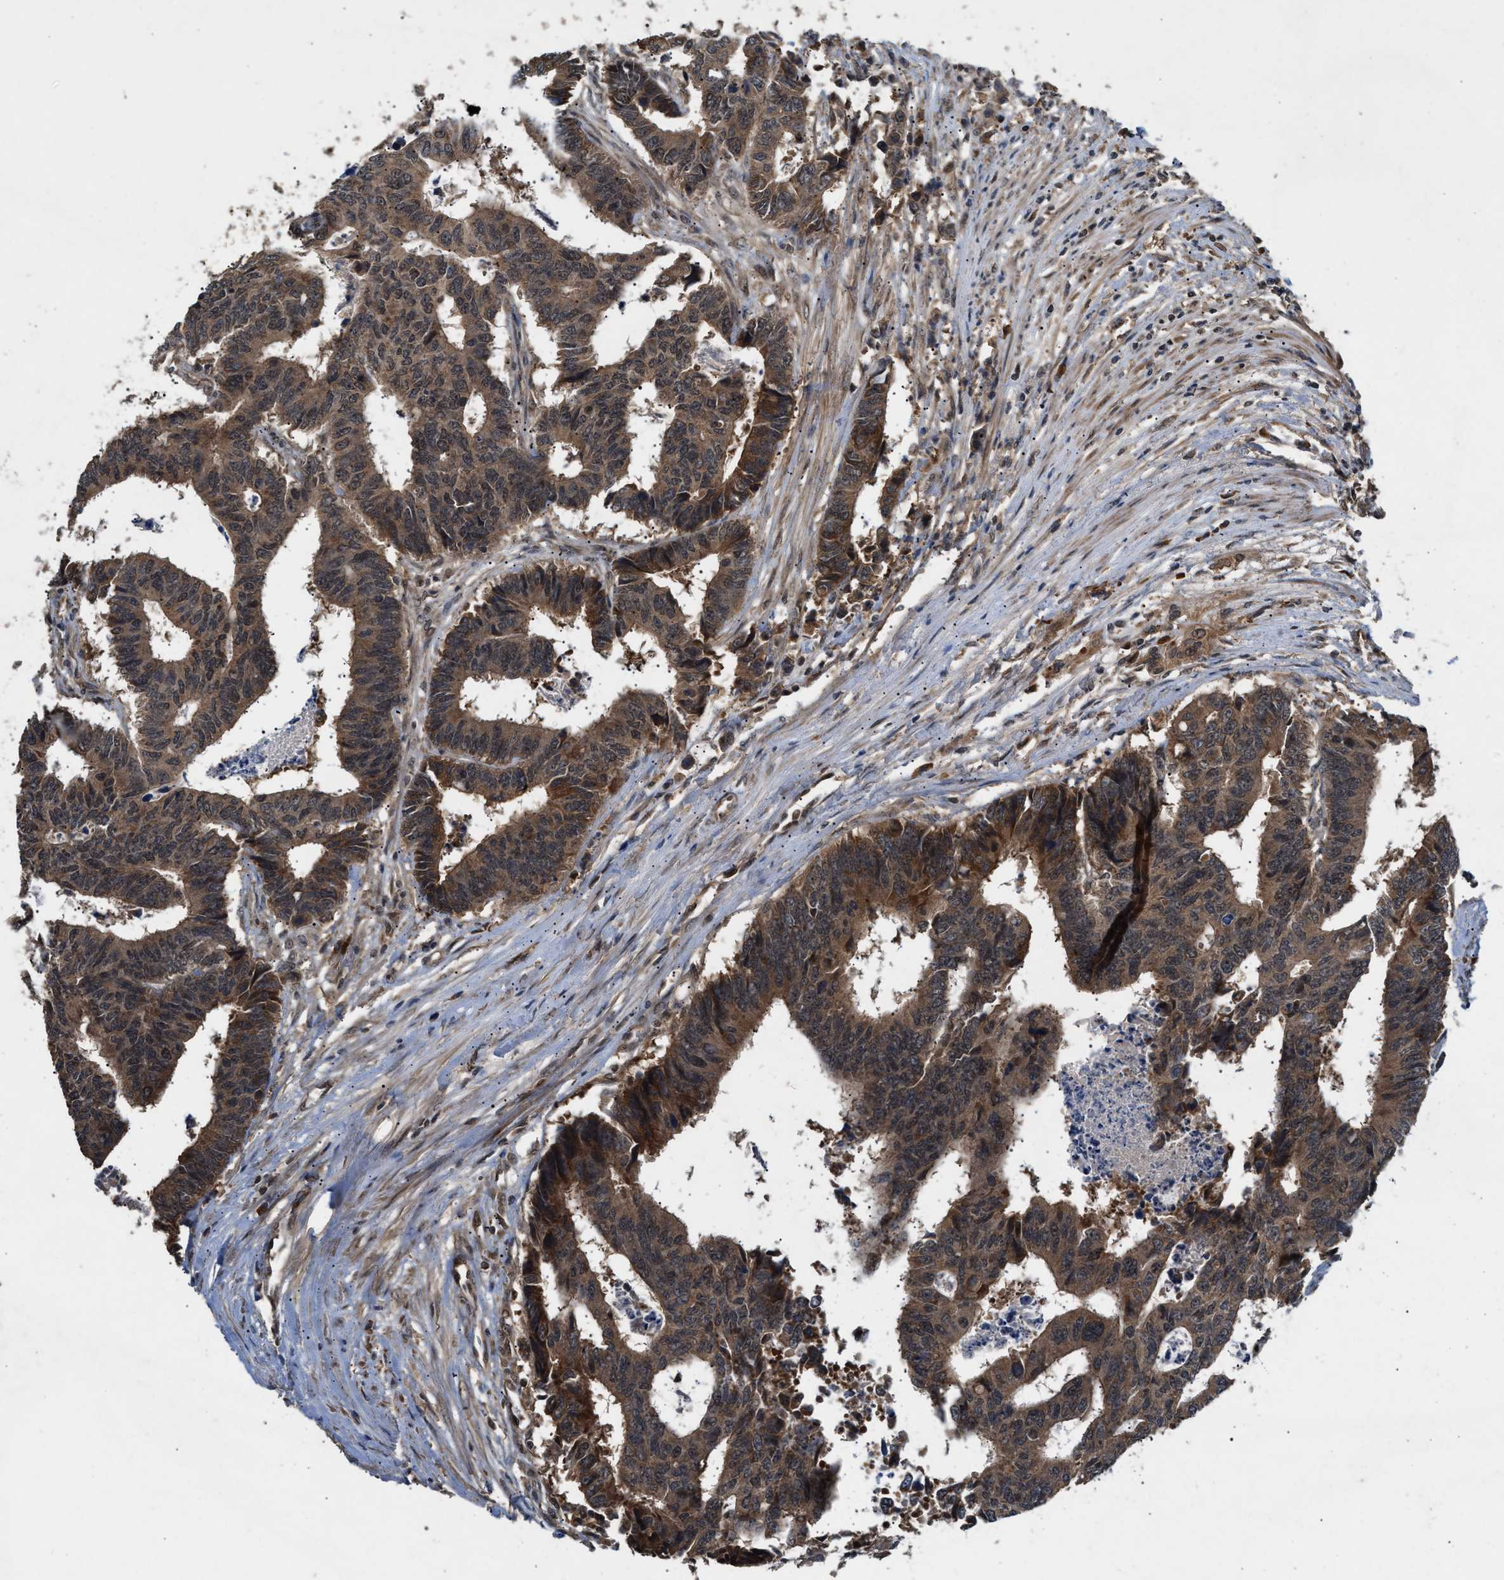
{"staining": {"intensity": "moderate", "quantity": ">75%", "location": "cytoplasmic/membranous,nuclear"}, "tissue": "colorectal cancer", "cell_type": "Tumor cells", "image_type": "cancer", "snomed": [{"axis": "morphology", "description": "Adenocarcinoma, NOS"}, {"axis": "topography", "description": "Rectum"}], "caption": "The micrograph exhibits a brown stain indicating the presence of a protein in the cytoplasmic/membranous and nuclear of tumor cells in colorectal adenocarcinoma. The staining is performed using DAB (3,3'-diaminobenzidine) brown chromogen to label protein expression. The nuclei are counter-stained blue using hematoxylin.", "gene": "RUSC2", "patient": {"sex": "male", "age": 84}}